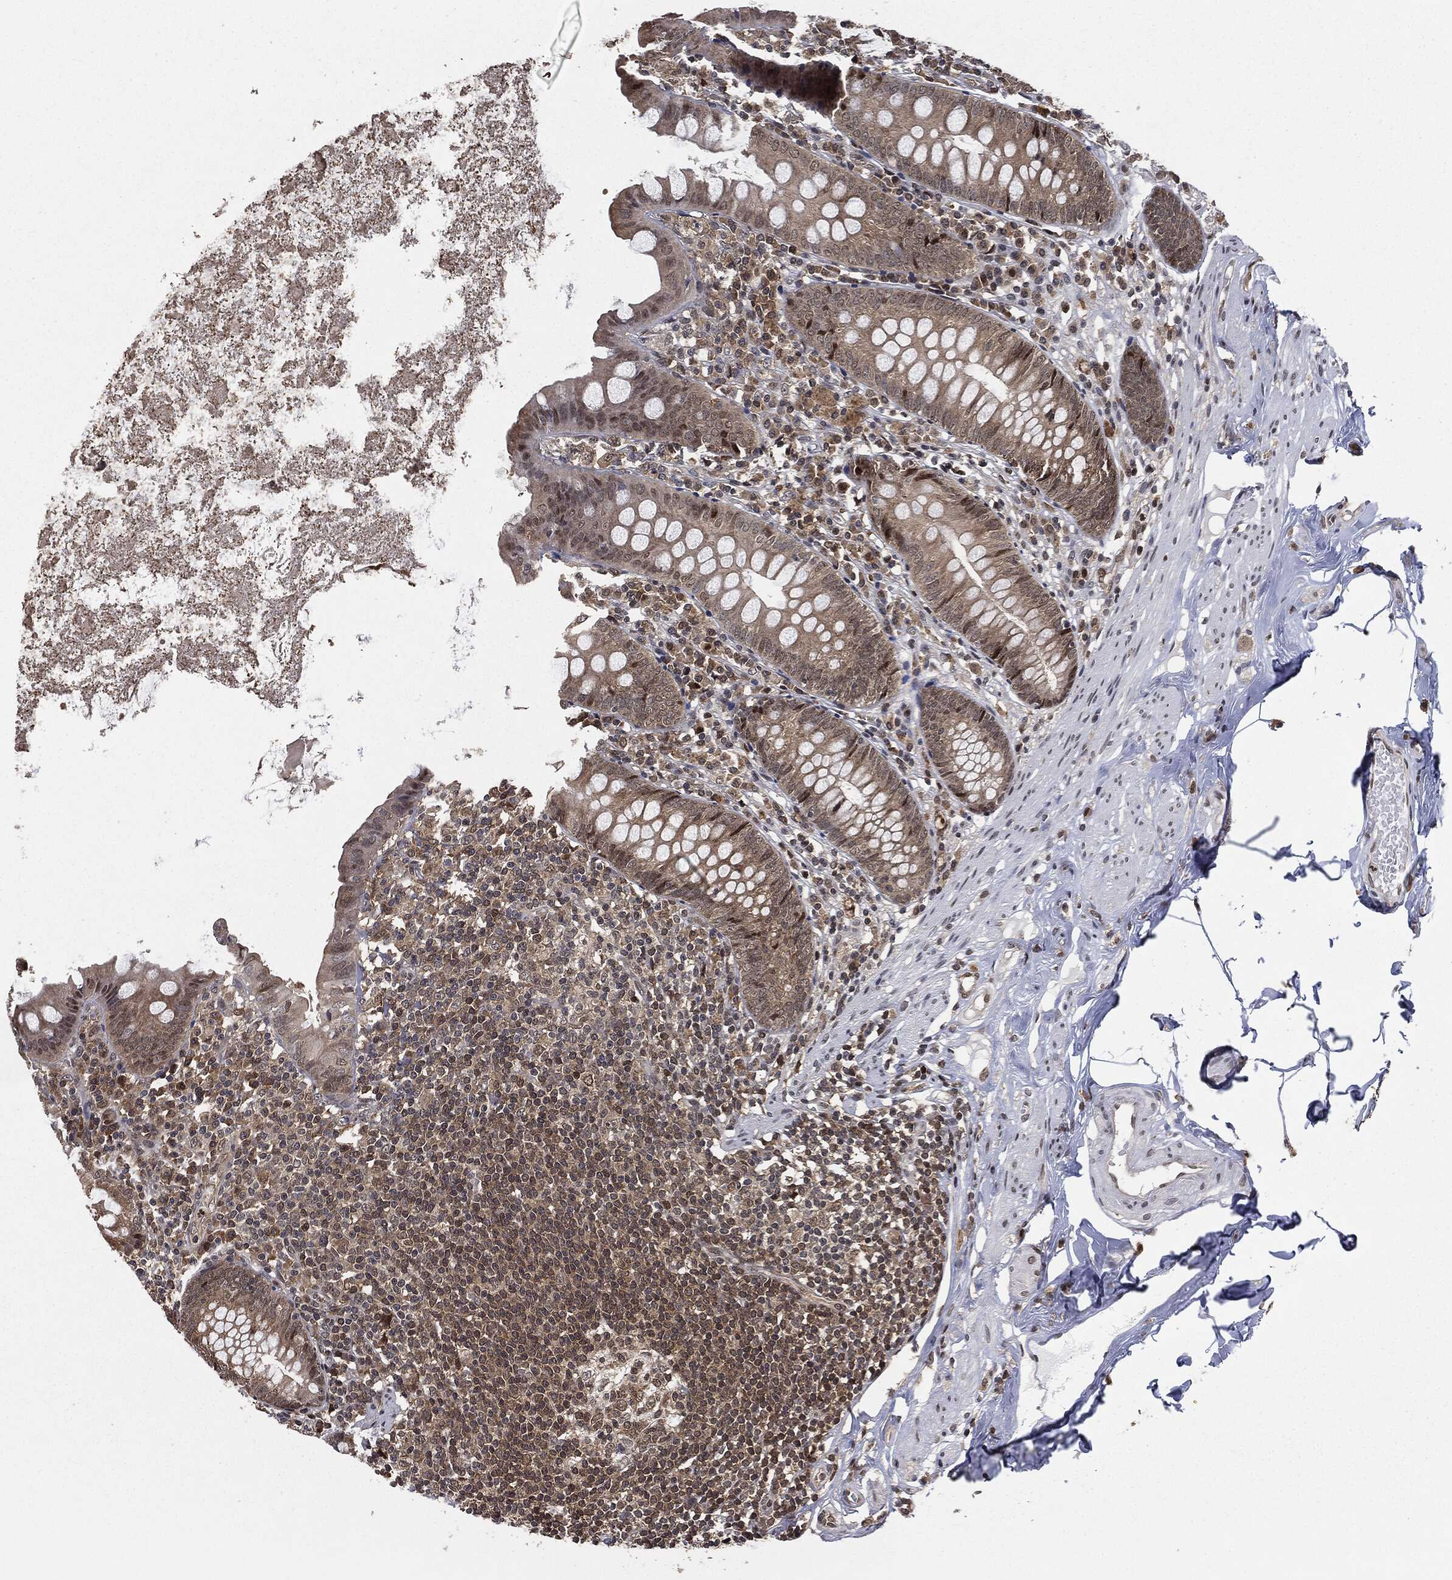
{"staining": {"intensity": "moderate", "quantity": "25%-75%", "location": "cytoplasmic/membranous,nuclear"}, "tissue": "appendix", "cell_type": "Glandular cells", "image_type": "normal", "snomed": [{"axis": "morphology", "description": "Normal tissue, NOS"}, {"axis": "topography", "description": "Appendix"}], "caption": "Immunohistochemical staining of unremarkable human appendix reveals moderate cytoplasmic/membranous,nuclear protein expression in about 25%-75% of glandular cells. (DAB (3,3'-diaminobenzidine) IHC, brown staining for protein, blue staining for nuclei).", "gene": "TBC1D22A", "patient": {"sex": "female", "age": 82}}